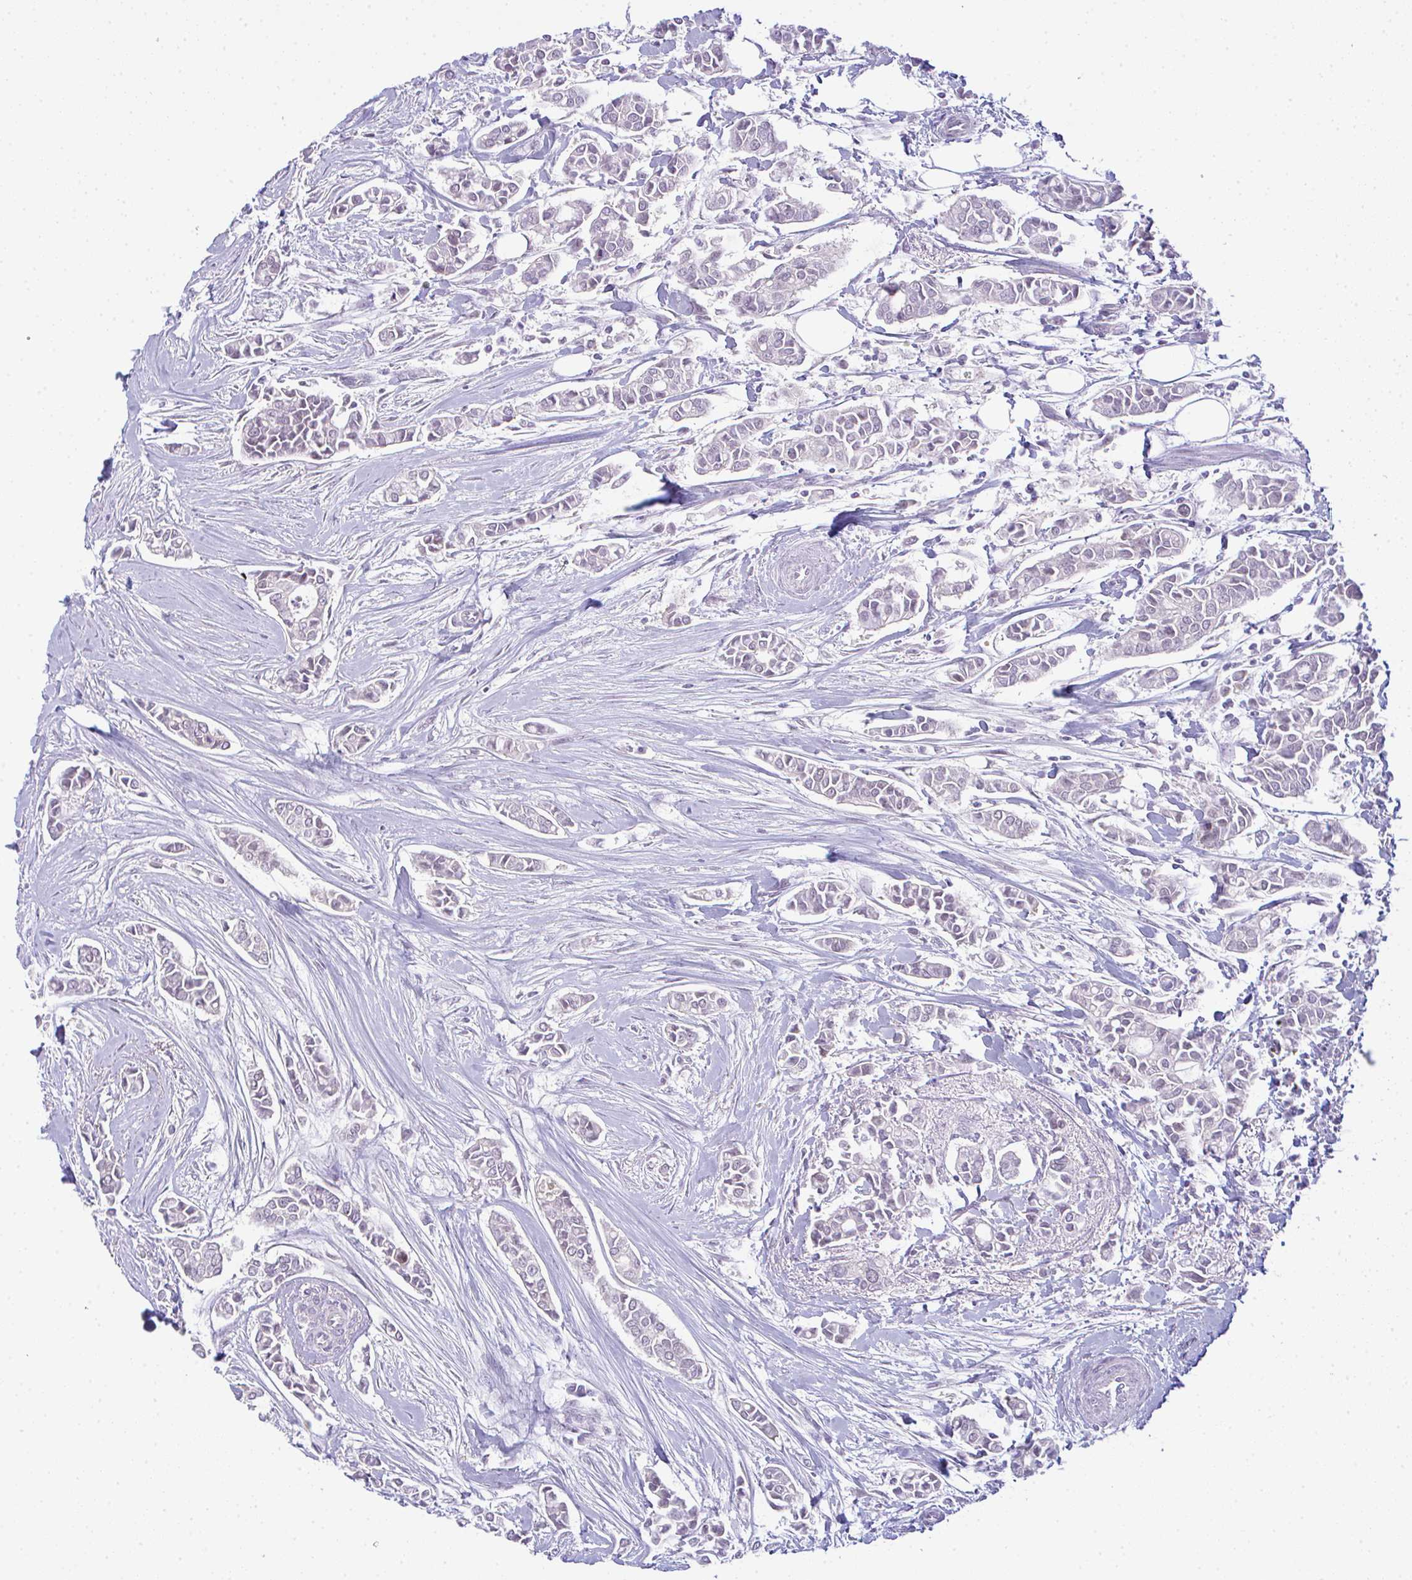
{"staining": {"intensity": "negative", "quantity": "none", "location": "none"}, "tissue": "breast cancer", "cell_type": "Tumor cells", "image_type": "cancer", "snomed": [{"axis": "morphology", "description": "Duct carcinoma"}, {"axis": "topography", "description": "Breast"}], "caption": "This micrograph is of infiltrating ductal carcinoma (breast) stained with IHC to label a protein in brown with the nuclei are counter-stained blue. There is no expression in tumor cells.", "gene": "CSE1L", "patient": {"sex": "female", "age": 84}}